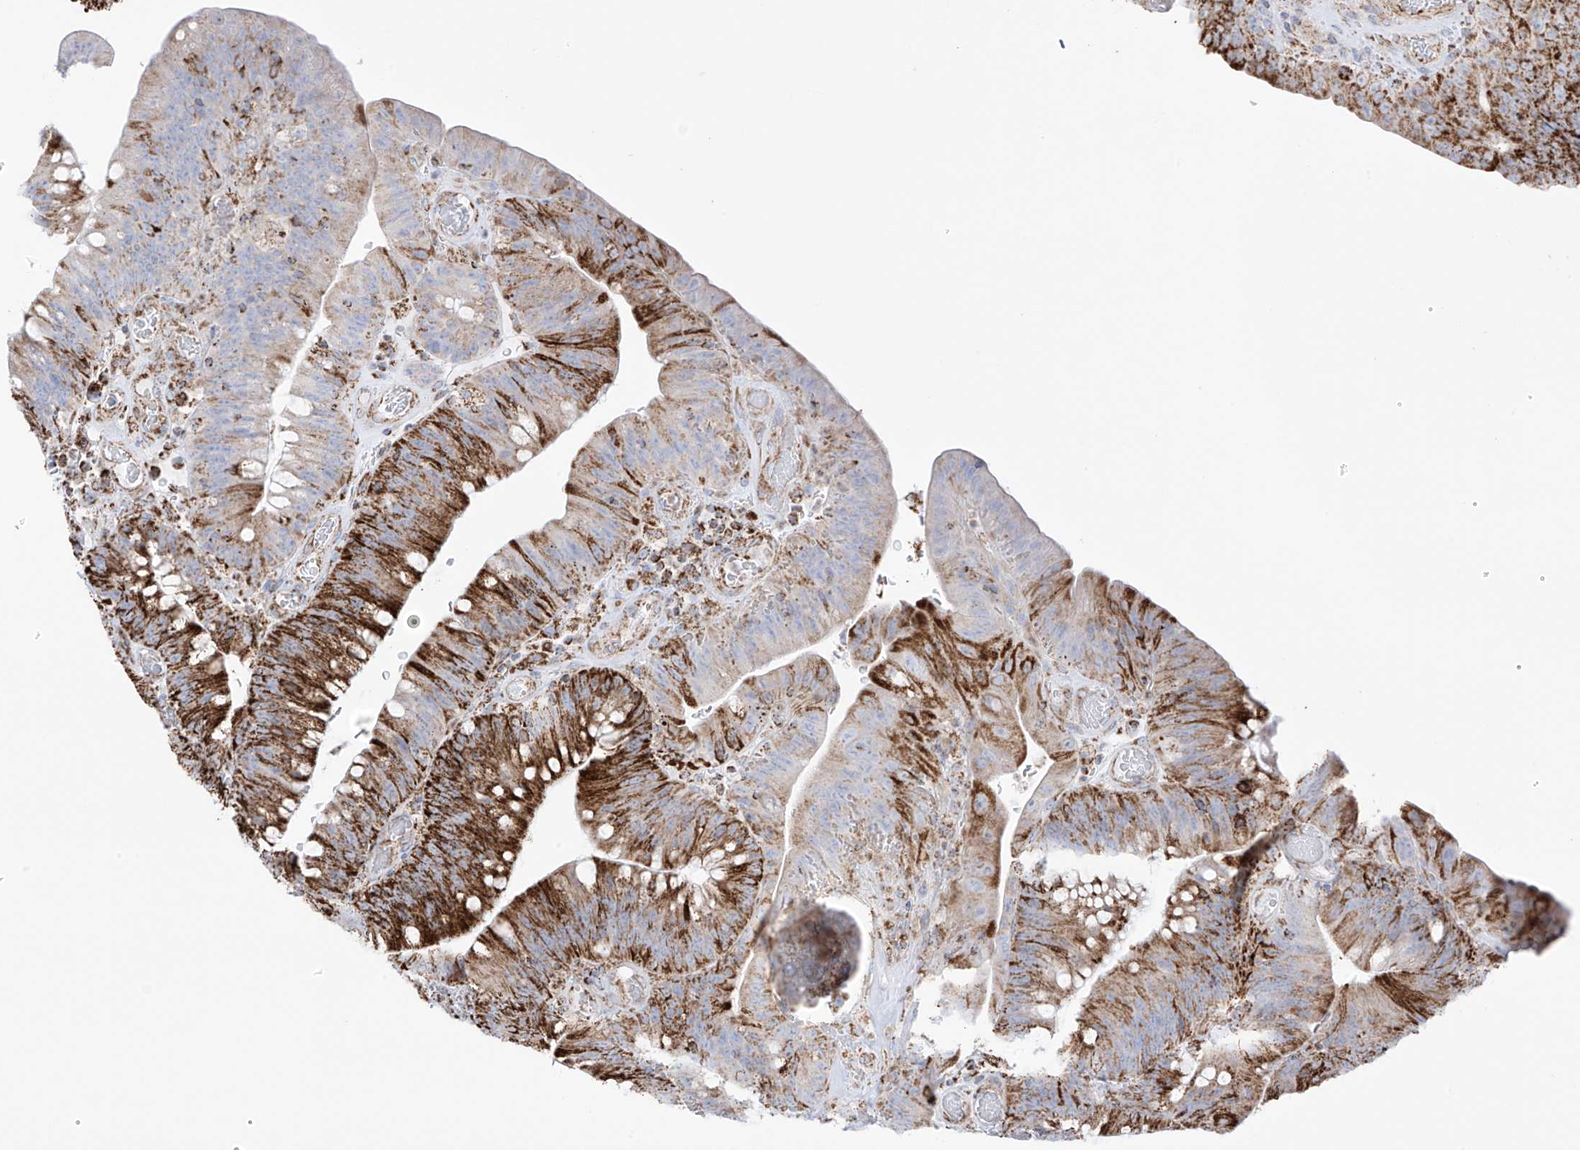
{"staining": {"intensity": "strong", "quantity": ">75%", "location": "cytoplasmic/membranous"}, "tissue": "colorectal cancer", "cell_type": "Tumor cells", "image_type": "cancer", "snomed": [{"axis": "morphology", "description": "Normal tissue, NOS"}, {"axis": "topography", "description": "Colon"}], "caption": "Protein expression by immunohistochemistry reveals strong cytoplasmic/membranous positivity in approximately >75% of tumor cells in colorectal cancer.", "gene": "XKR3", "patient": {"sex": "female", "age": 82}}